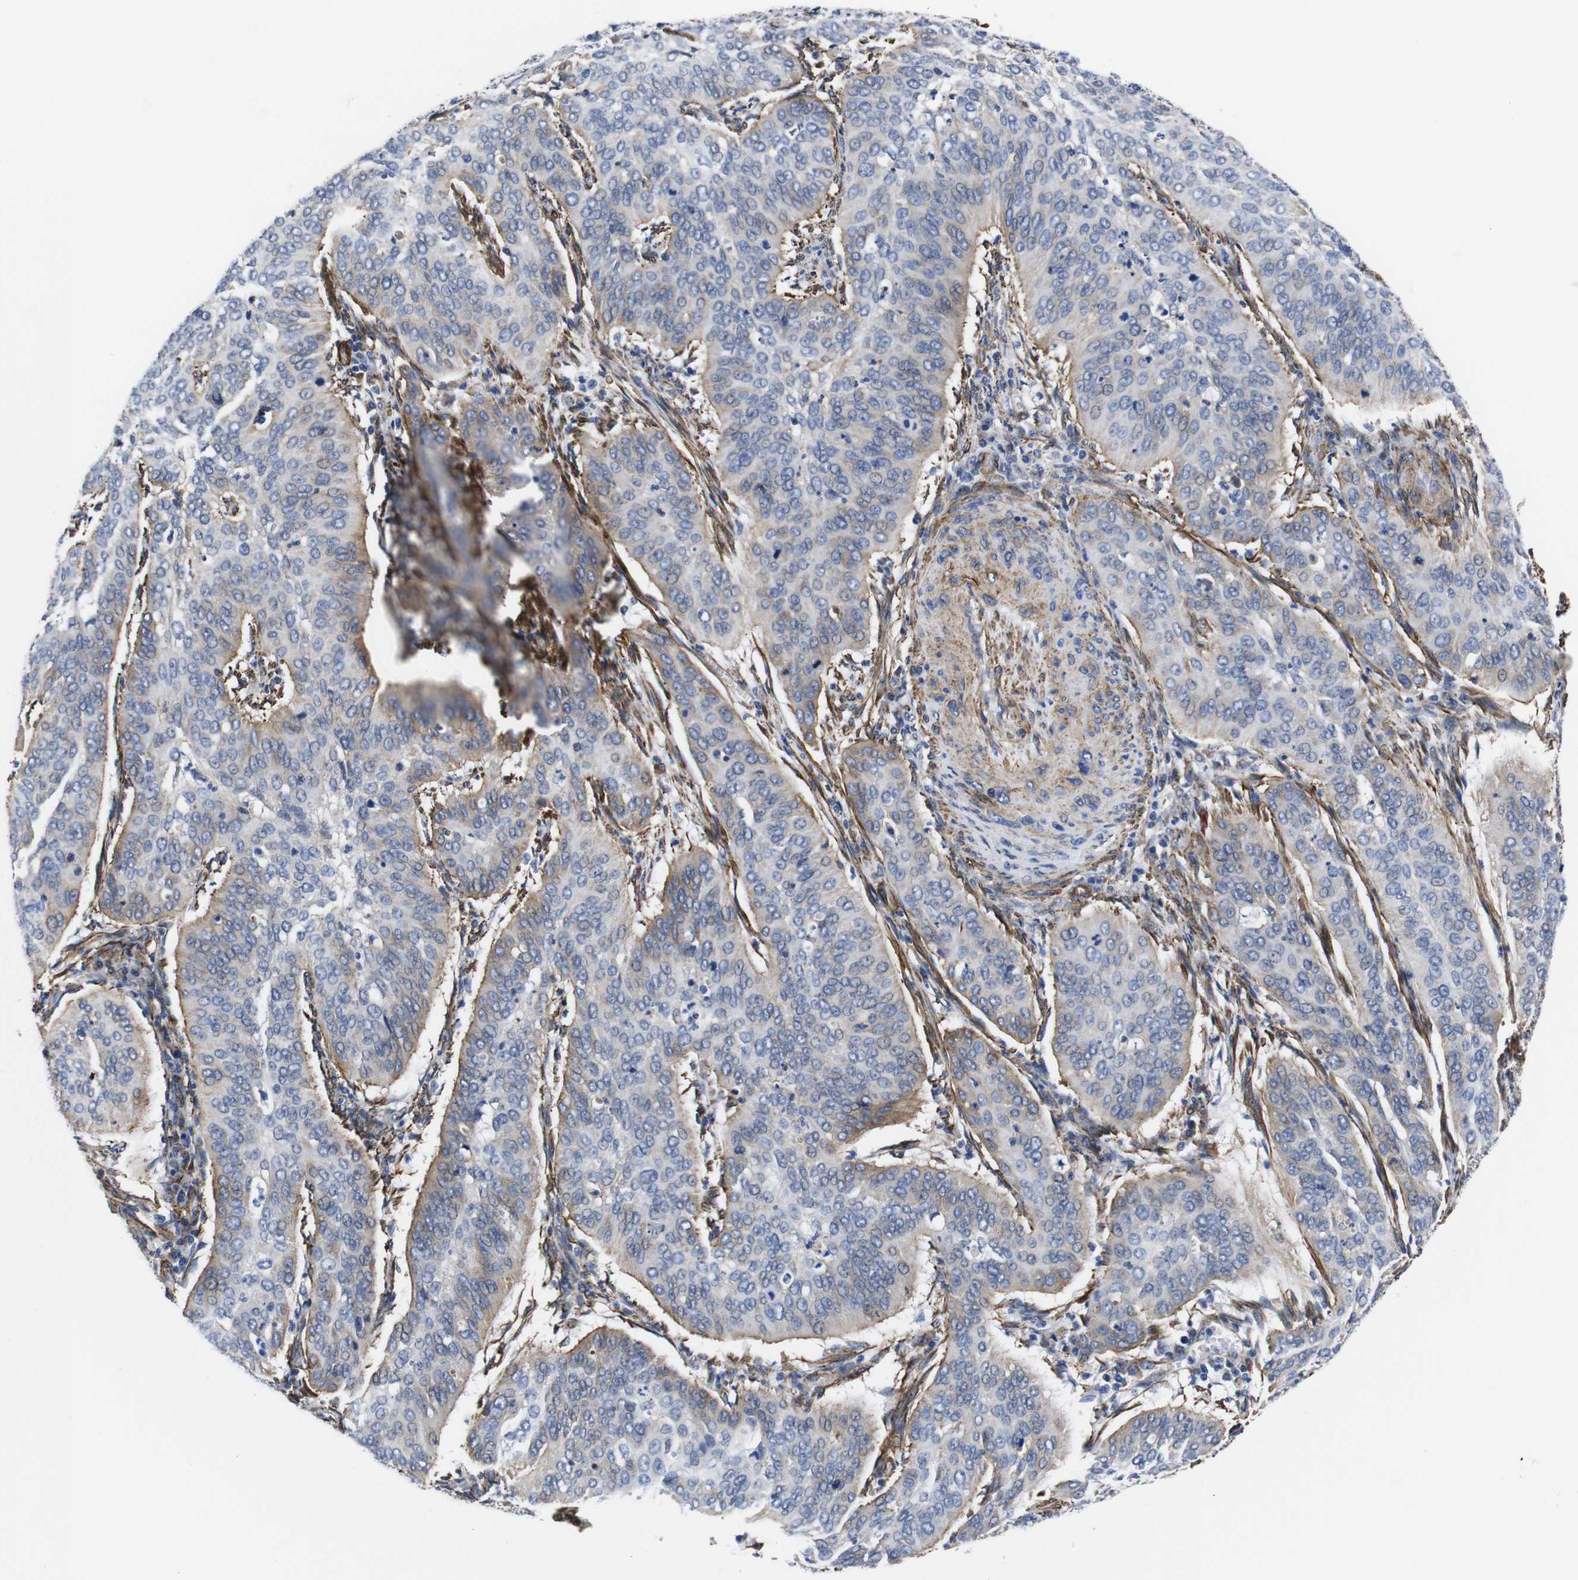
{"staining": {"intensity": "weak", "quantity": "<25%", "location": "cytoplasmic/membranous"}, "tissue": "cervical cancer", "cell_type": "Tumor cells", "image_type": "cancer", "snomed": [{"axis": "morphology", "description": "Normal tissue, NOS"}, {"axis": "morphology", "description": "Squamous cell carcinoma, NOS"}, {"axis": "topography", "description": "Cervix"}], "caption": "This is an immunohistochemistry (IHC) image of cervical cancer (squamous cell carcinoma). There is no expression in tumor cells.", "gene": "WNT10A", "patient": {"sex": "female", "age": 39}}